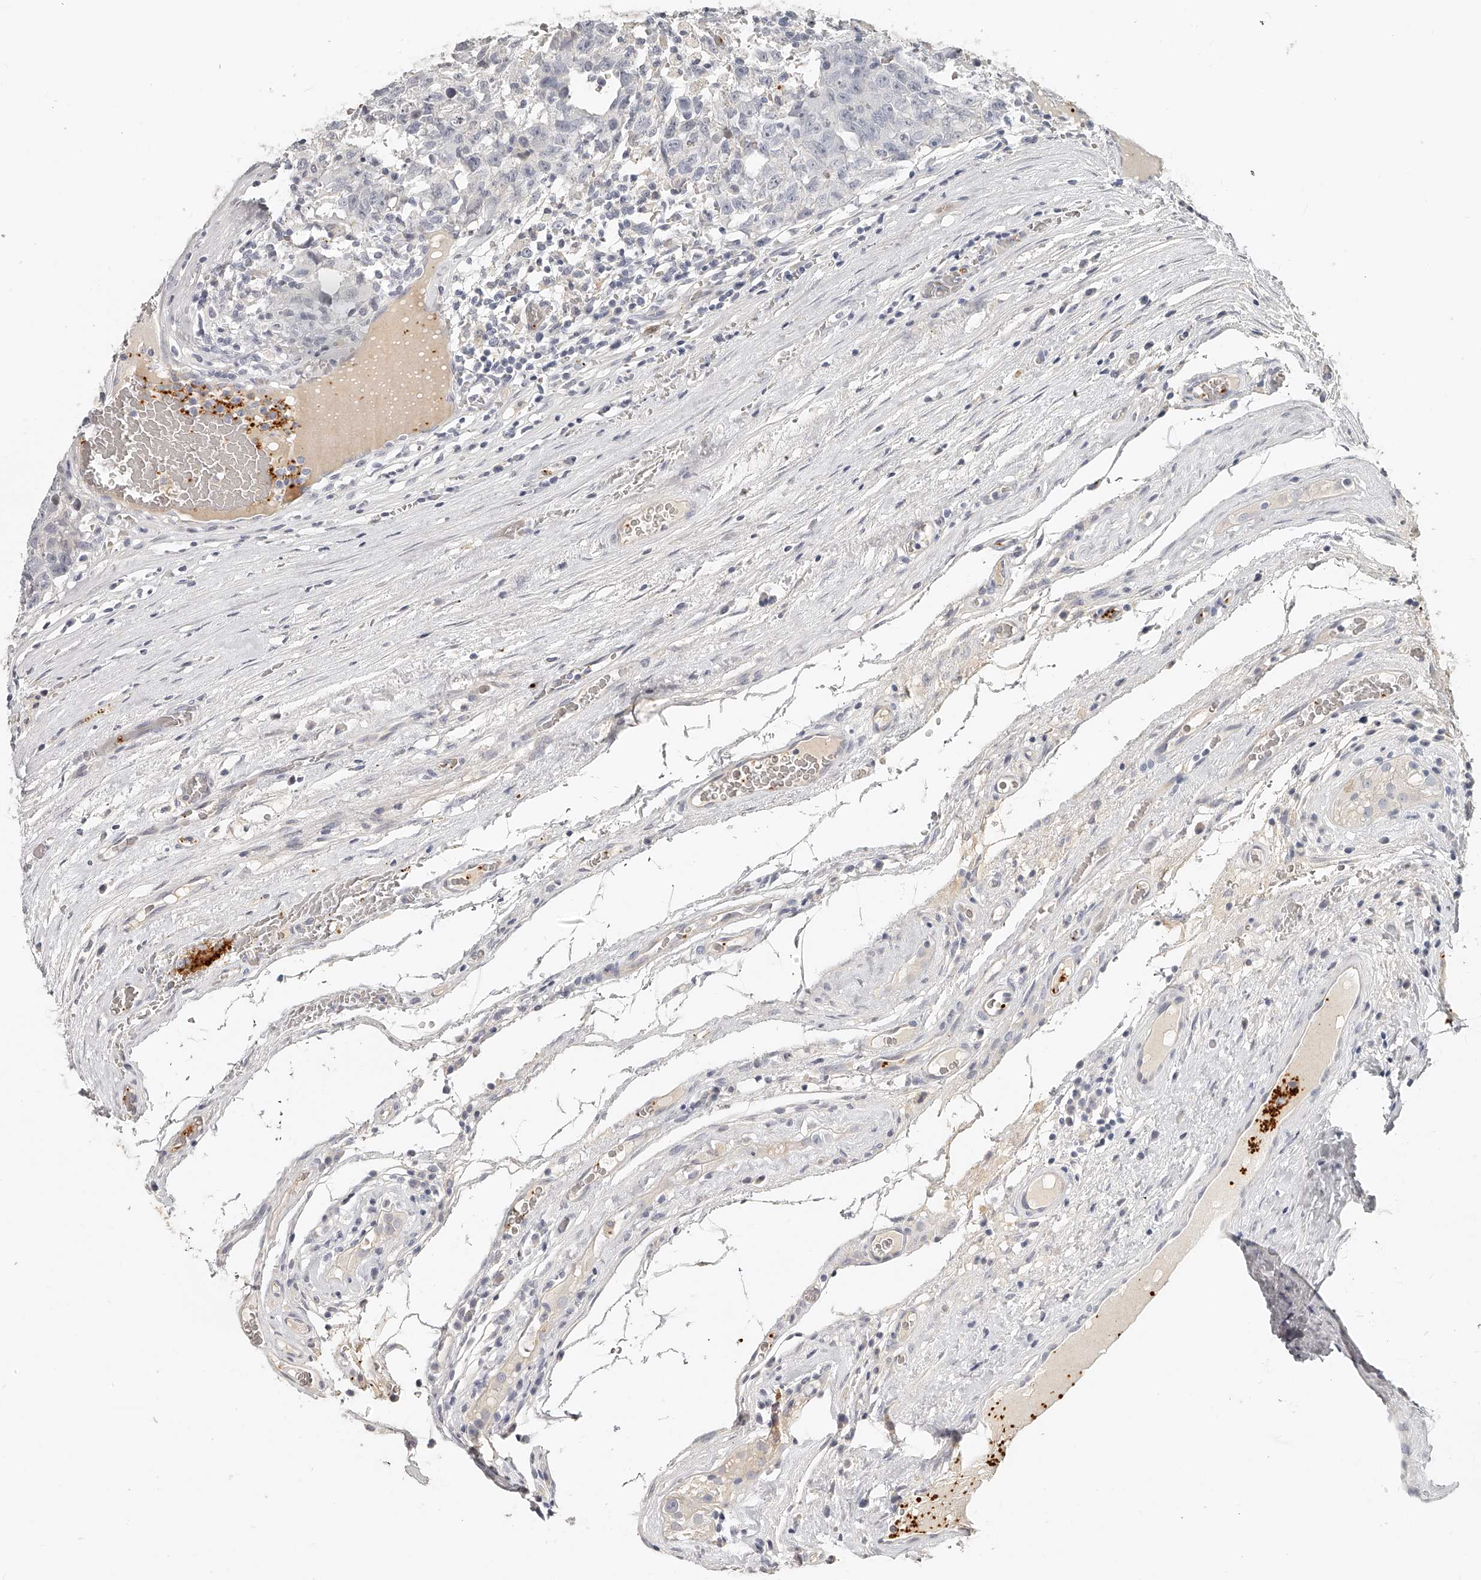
{"staining": {"intensity": "negative", "quantity": "none", "location": "none"}, "tissue": "testis cancer", "cell_type": "Tumor cells", "image_type": "cancer", "snomed": [{"axis": "morphology", "description": "Carcinoma, Embryonal, NOS"}, {"axis": "topography", "description": "Testis"}], "caption": "Immunohistochemistry micrograph of human testis cancer stained for a protein (brown), which demonstrates no positivity in tumor cells.", "gene": "ITGB3", "patient": {"sex": "male", "age": 26}}